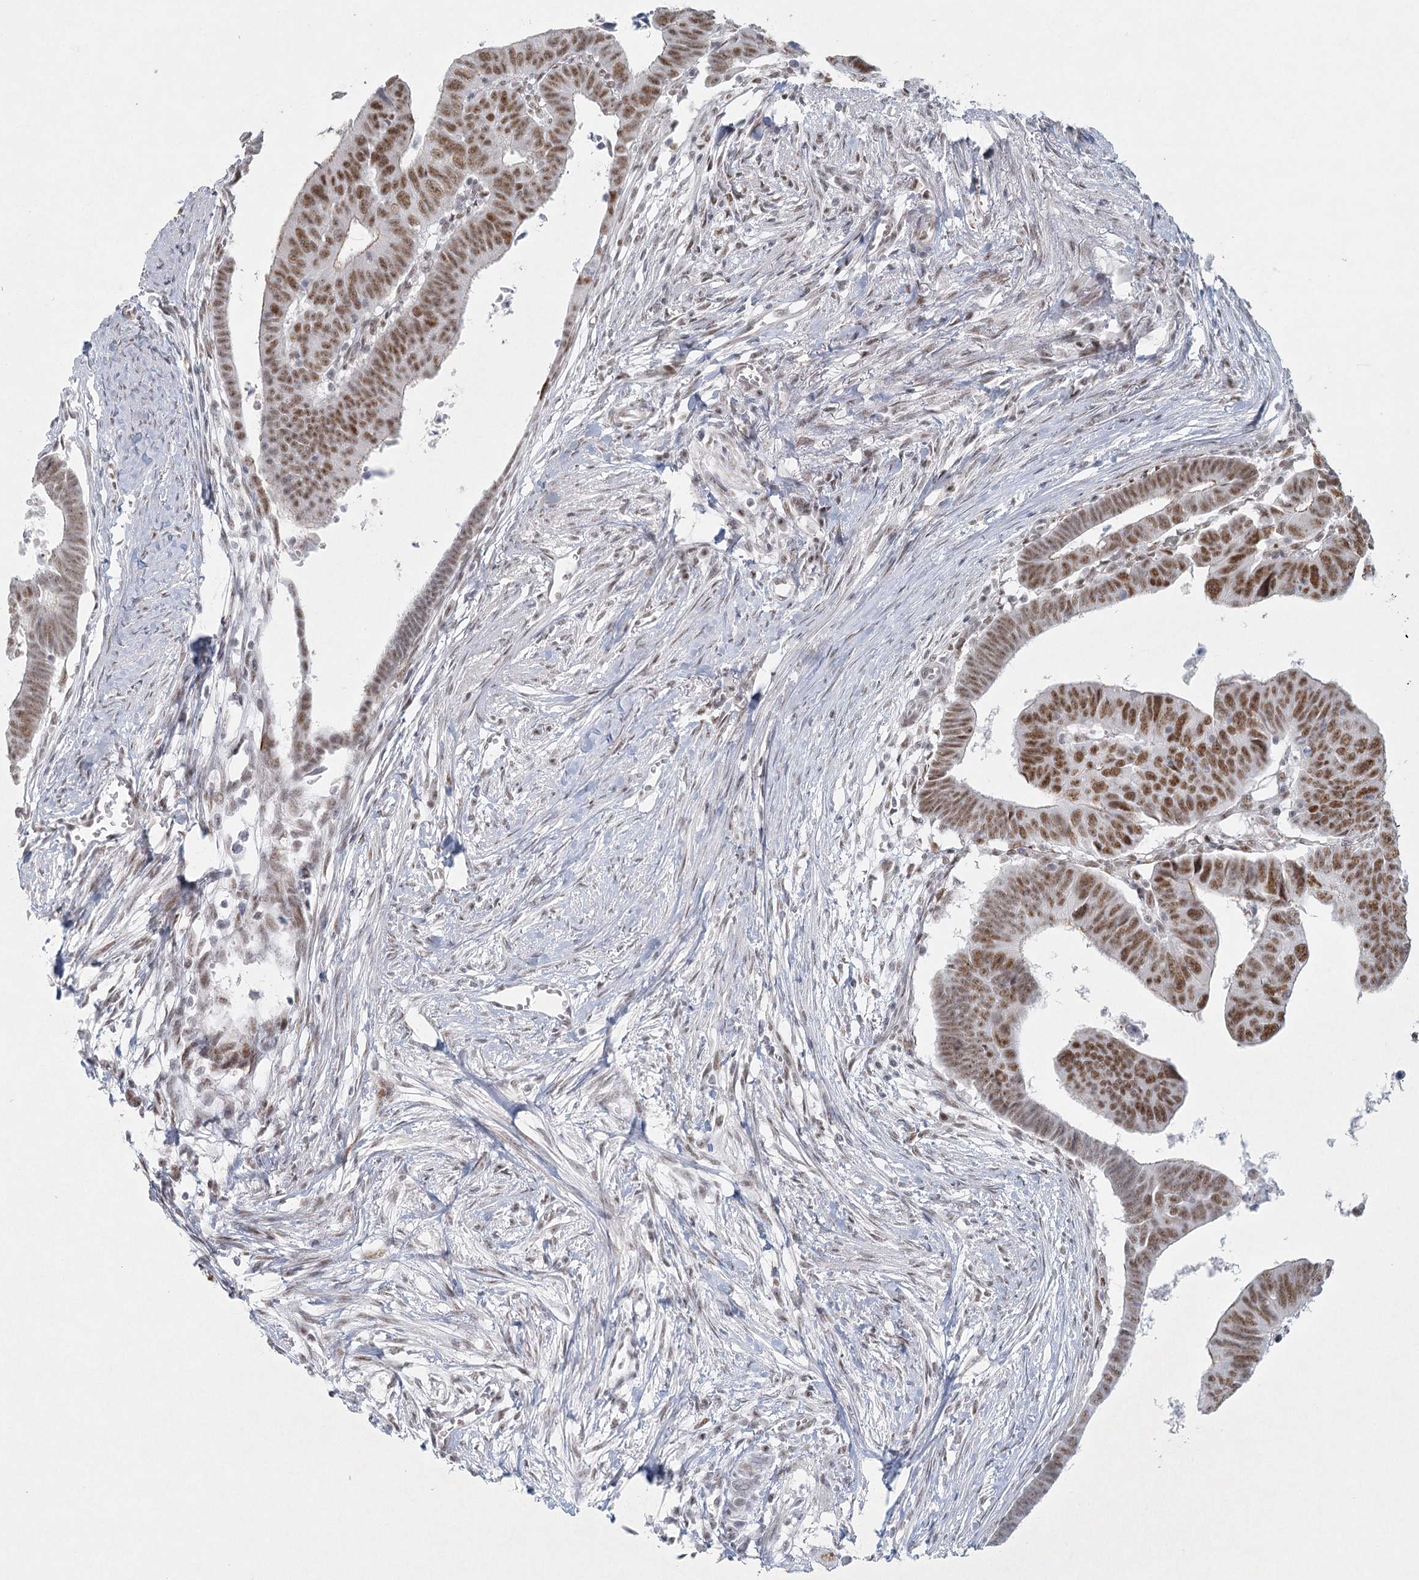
{"staining": {"intensity": "moderate", "quantity": ">75%", "location": "nuclear"}, "tissue": "colorectal cancer", "cell_type": "Tumor cells", "image_type": "cancer", "snomed": [{"axis": "morphology", "description": "Adenocarcinoma, NOS"}, {"axis": "topography", "description": "Rectum"}], "caption": "Protein analysis of colorectal cancer tissue displays moderate nuclear expression in approximately >75% of tumor cells.", "gene": "U2SURP", "patient": {"sex": "female", "age": 65}}